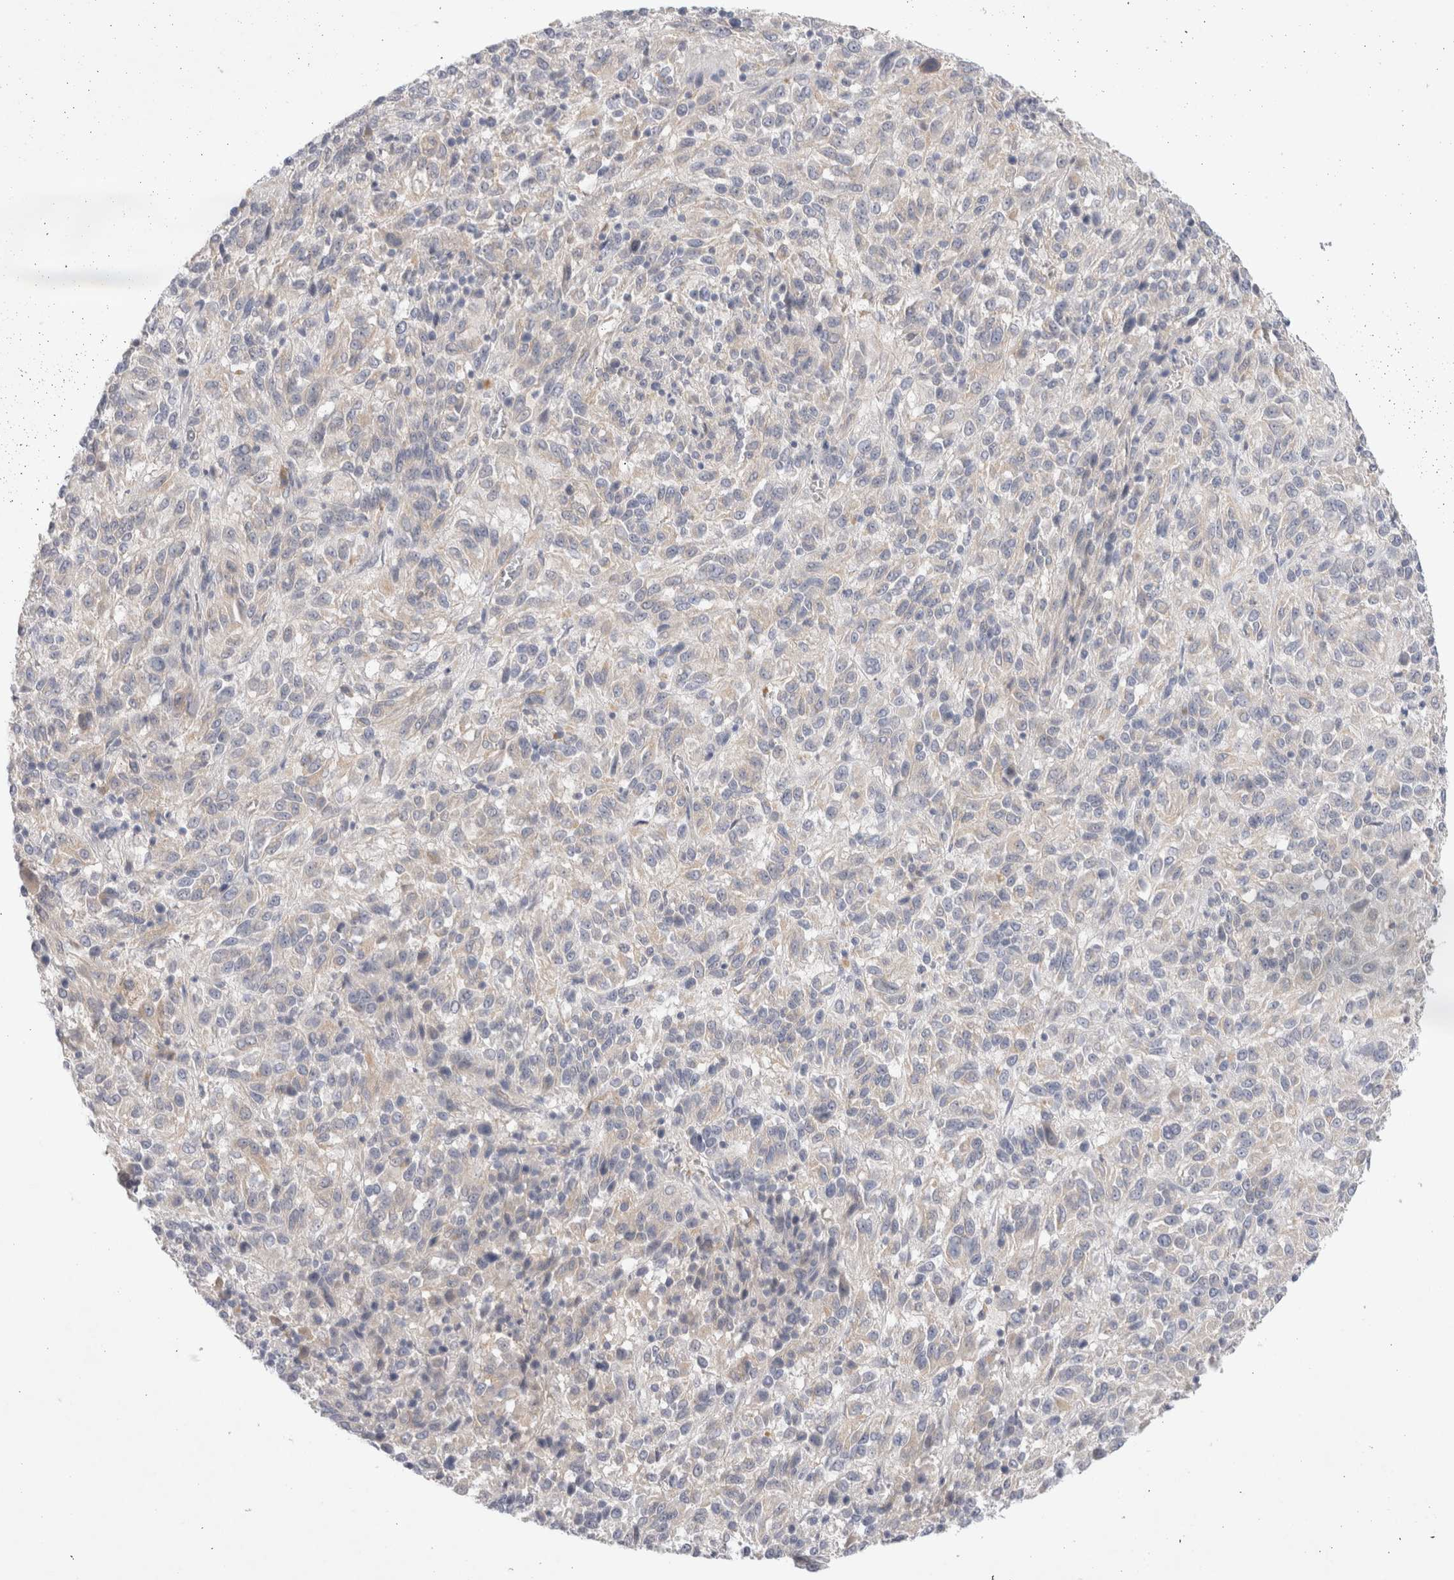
{"staining": {"intensity": "negative", "quantity": "none", "location": "none"}, "tissue": "melanoma", "cell_type": "Tumor cells", "image_type": "cancer", "snomed": [{"axis": "morphology", "description": "Malignant melanoma, Metastatic site"}, {"axis": "topography", "description": "Lung"}], "caption": "A micrograph of melanoma stained for a protein exhibits no brown staining in tumor cells.", "gene": "GAS1", "patient": {"sex": "male", "age": 64}}